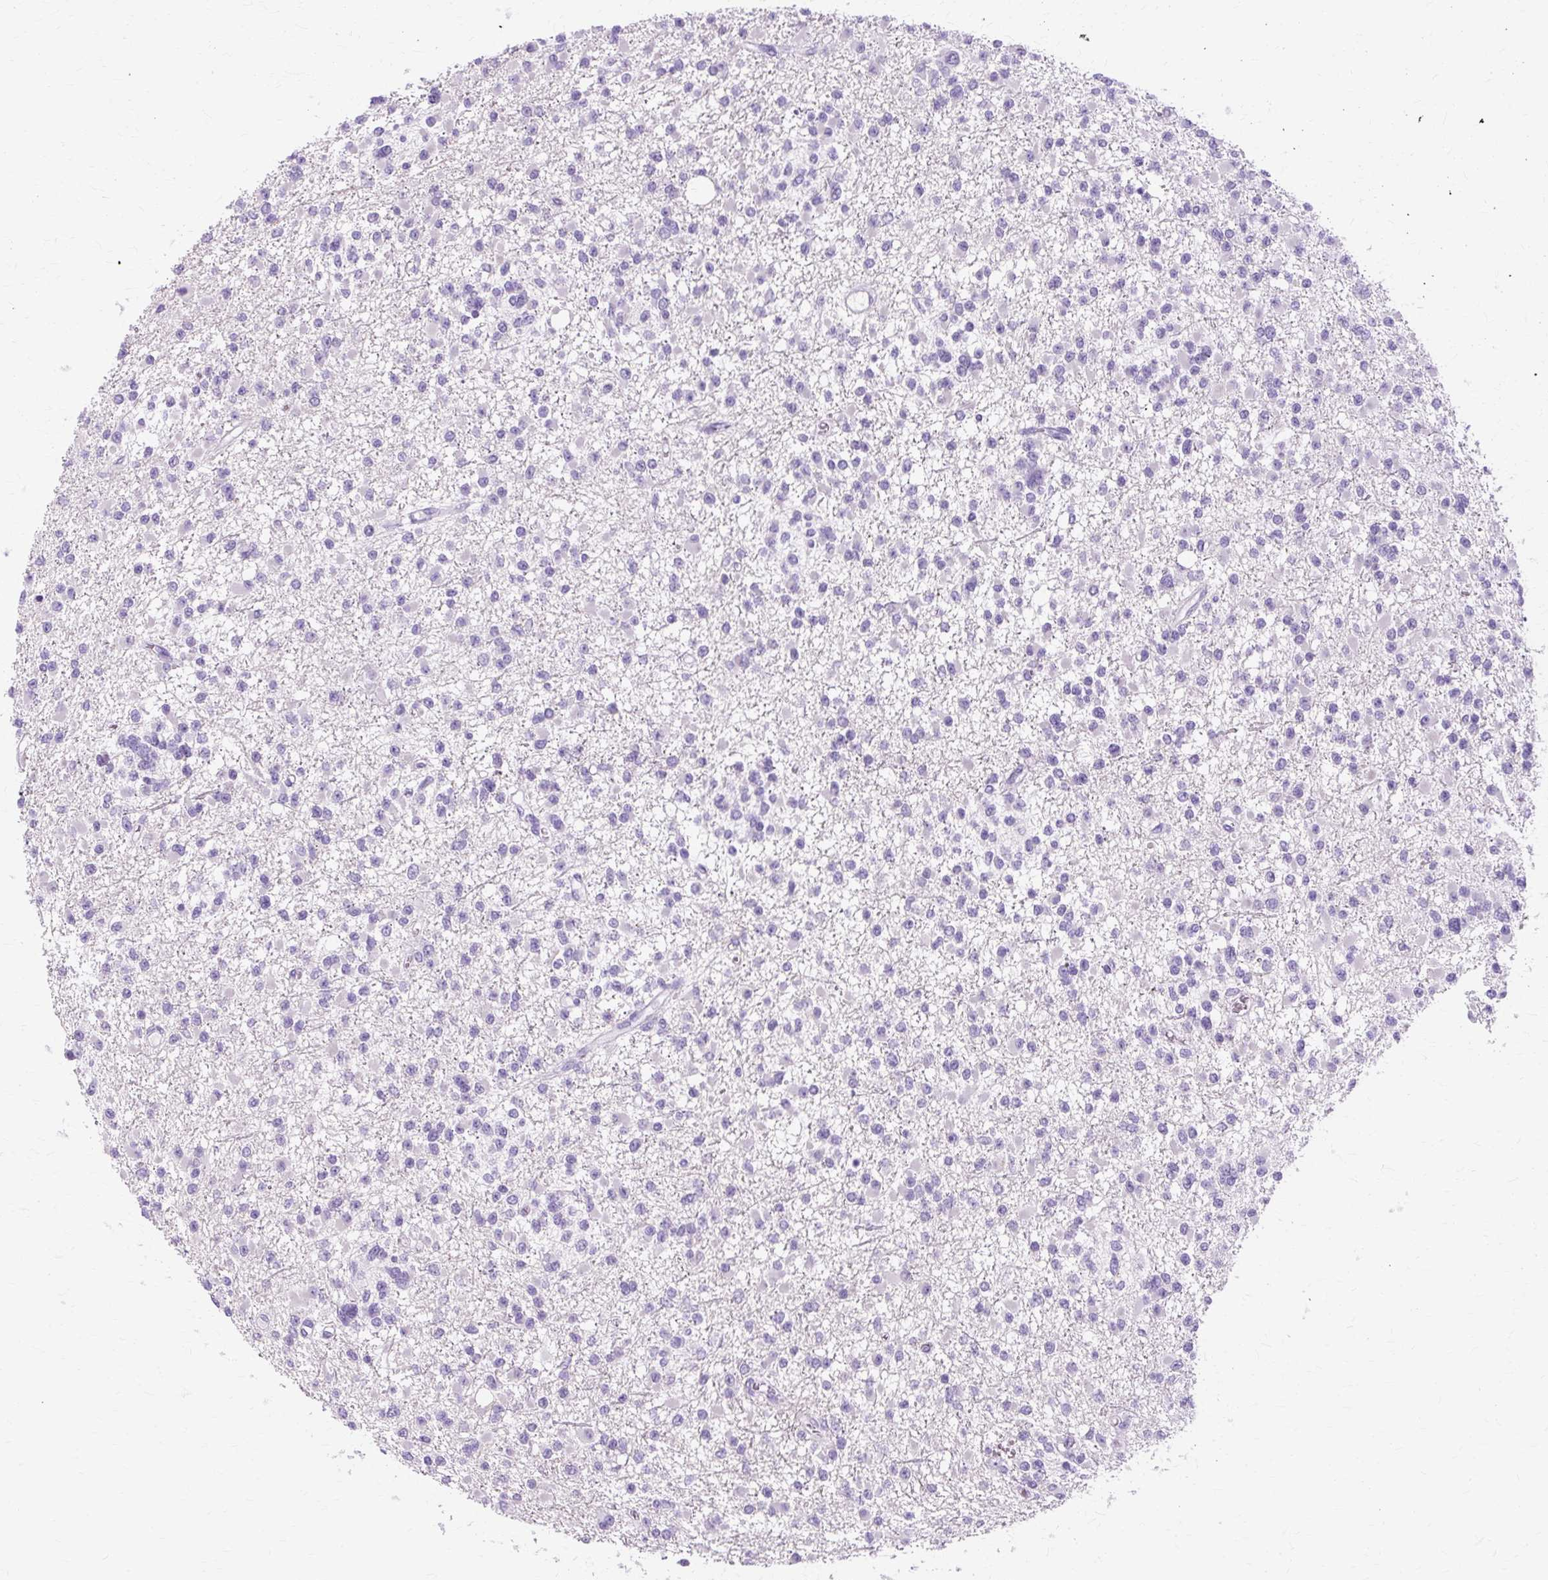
{"staining": {"intensity": "negative", "quantity": "none", "location": "none"}, "tissue": "glioma", "cell_type": "Tumor cells", "image_type": "cancer", "snomed": [{"axis": "morphology", "description": "Glioma, malignant, Low grade"}, {"axis": "topography", "description": "Brain"}], "caption": "Tumor cells are negative for protein expression in human glioma. The staining was performed using DAB (3,3'-diaminobenzidine) to visualize the protein expression in brown, while the nuclei were stained in blue with hematoxylin (Magnification: 20x).", "gene": "TMEM89", "patient": {"sex": "female", "age": 22}}